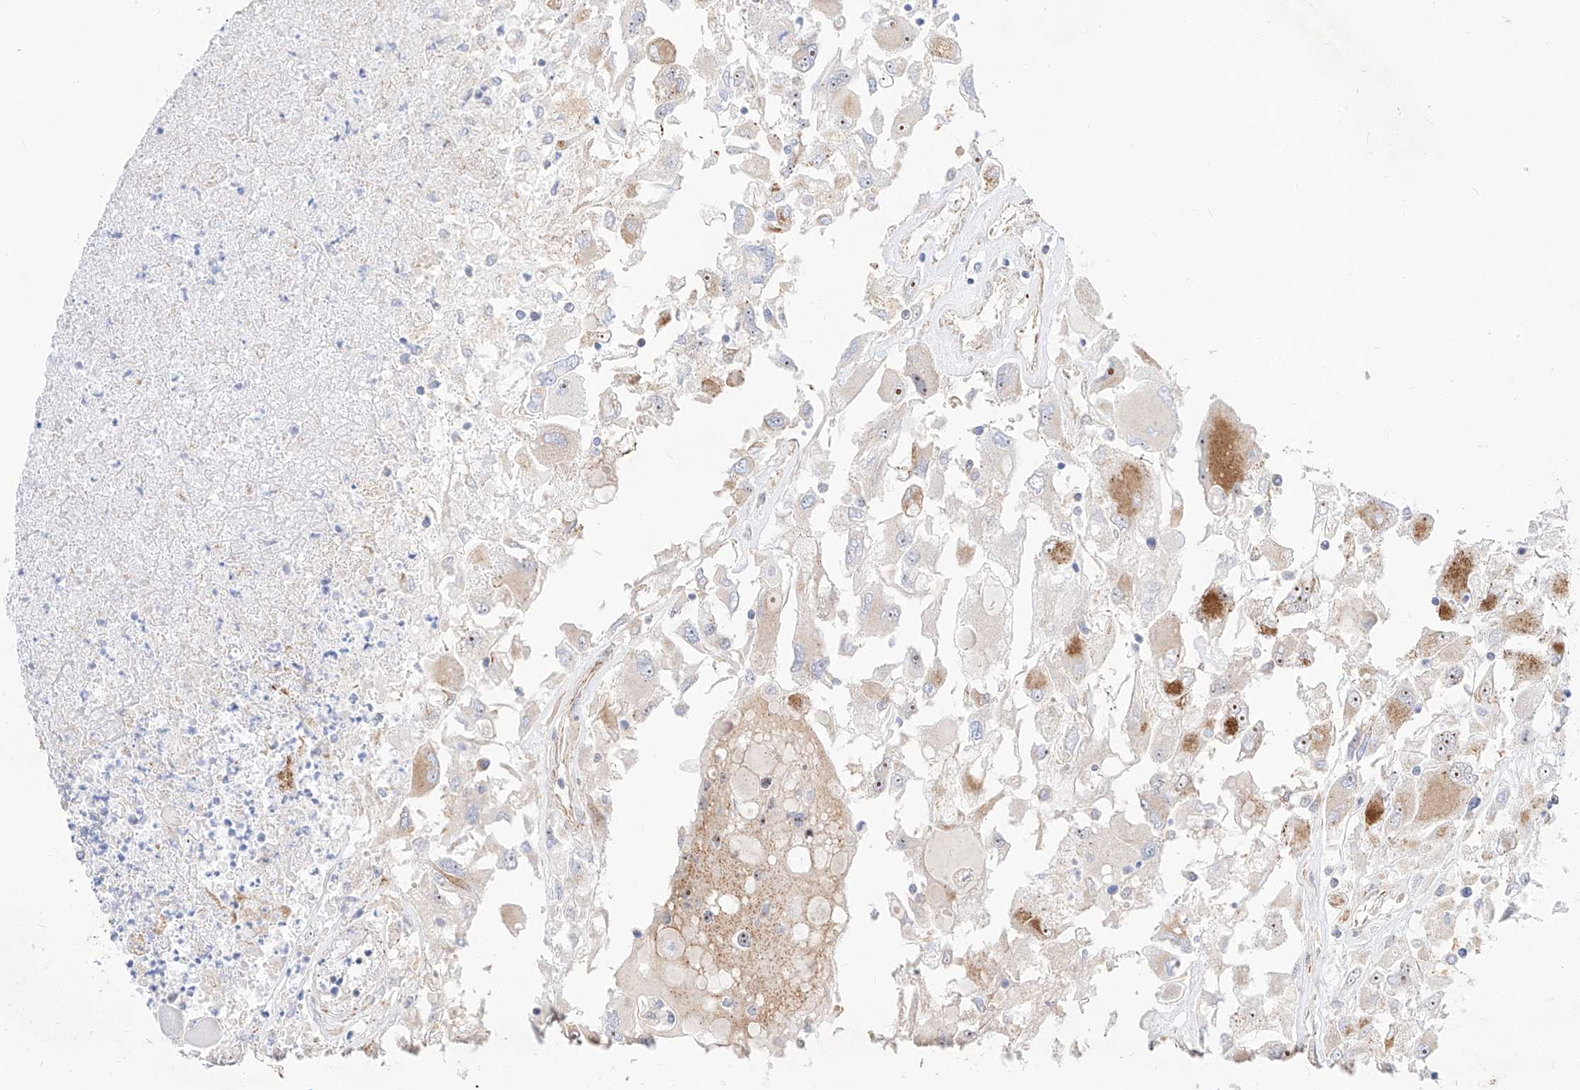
{"staining": {"intensity": "moderate", "quantity": "<25%", "location": "nuclear"}, "tissue": "renal cancer", "cell_type": "Tumor cells", "image_type": "cancer", "snomed": [{"axis": "morphology", "description": "Adenocarcinoma, NOS"}, {"axis": "topography", "description": "Kidney"}], "caption": "A high-resolution image shows IHC staining of adenocarcinoma (renal), which demonstrates moderate nuclear positivity in approximately <25% of tumor cells. The staining is performed using DAB brown chromogen to label protein expression. The nuclei are counter-stained blue using hematoxylin.", "gene": "CST9", "patient": {"sex": "female", "age": 52}}